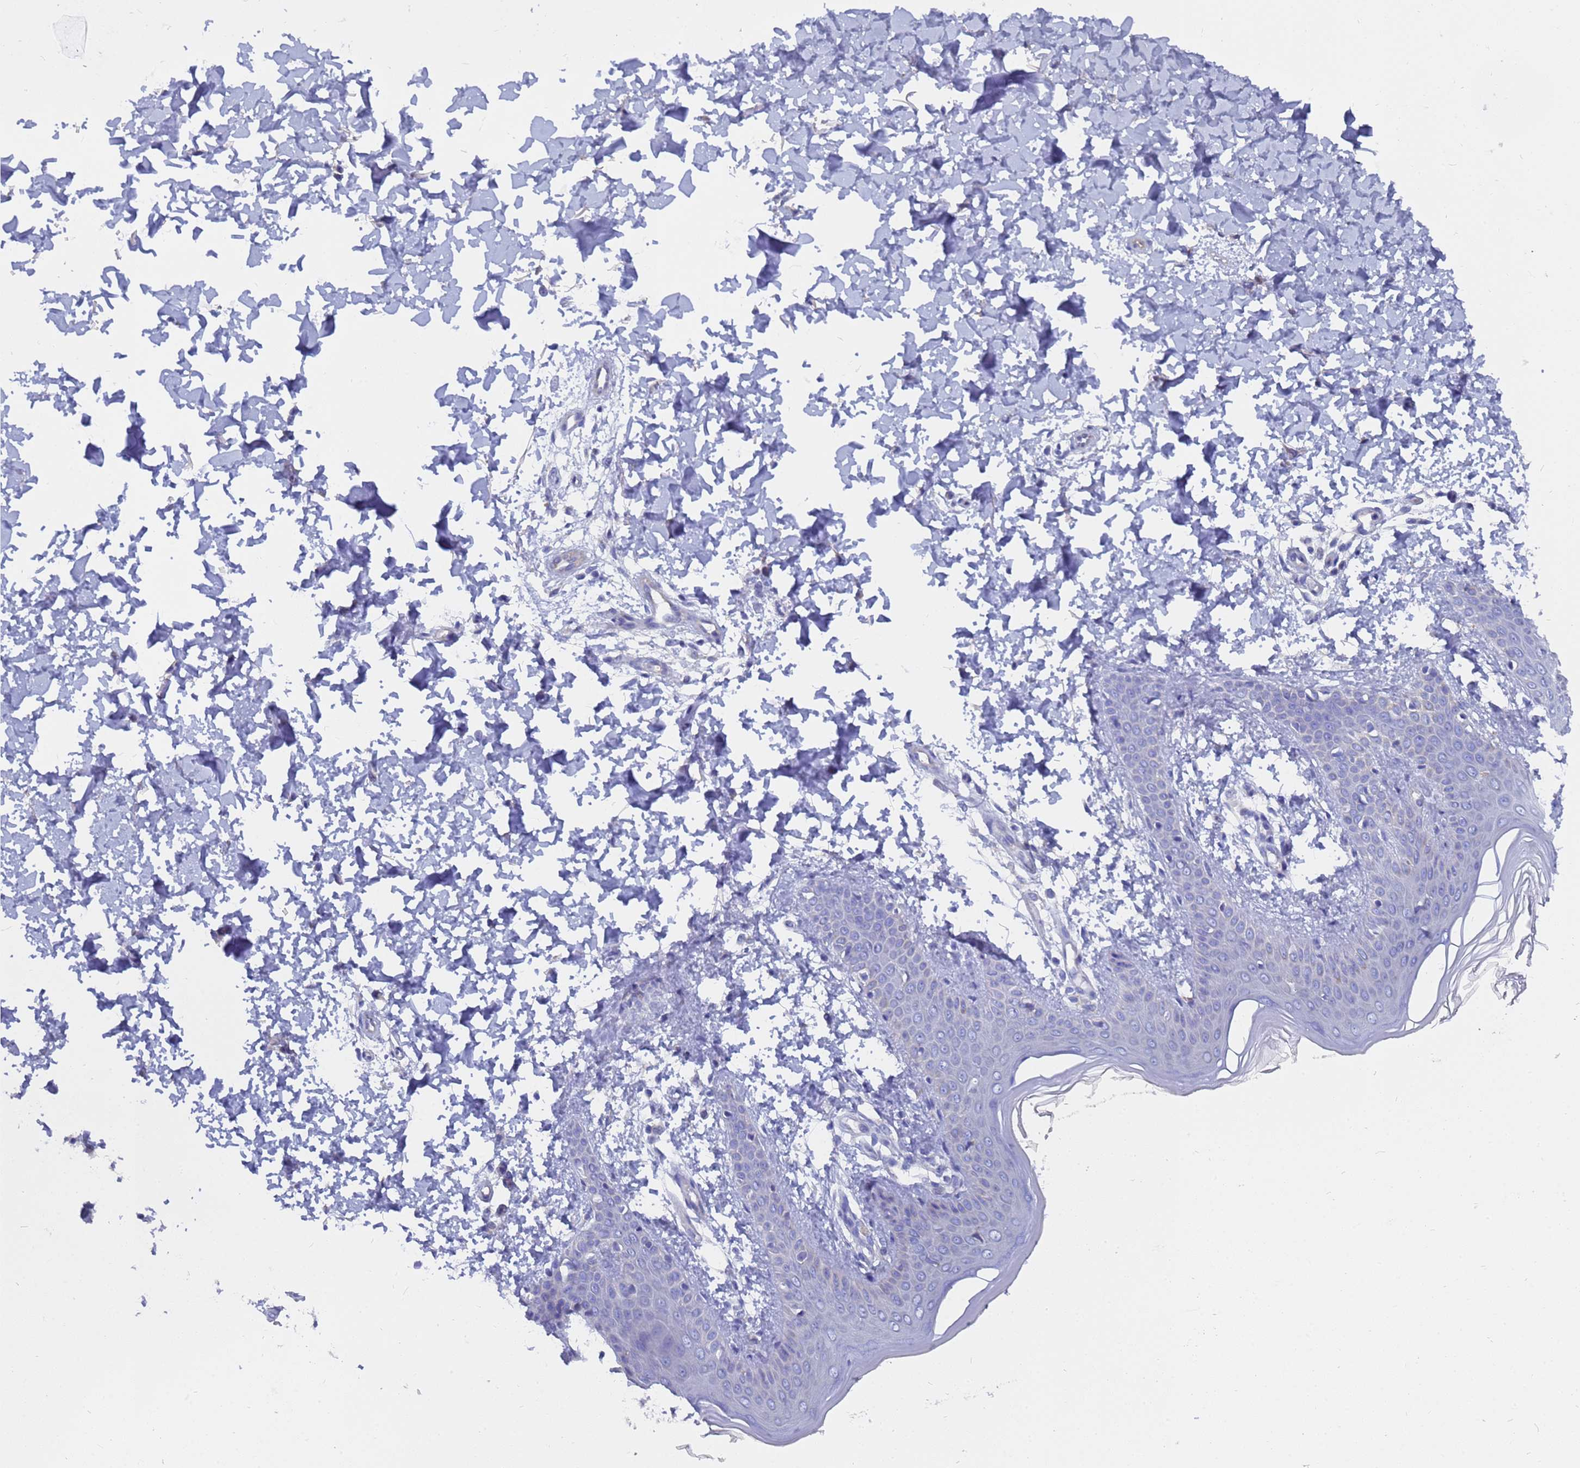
{"staining": {"intensity": "negative", "quantity": "none", "location": "none"}, "tissue": "skin", "cell_type": "Fibroblasts", "image_type": "normal", "snomed": [{"axis": "morphology", "description": "Normal tissue, NOS"}, {"axis": "topography", "description": "Skin"}], "caption": "Fibroblasts show no significant staining in benign skin.", "gene": "TM4SF4", "patient": {"sex": "male", "age": 36}}